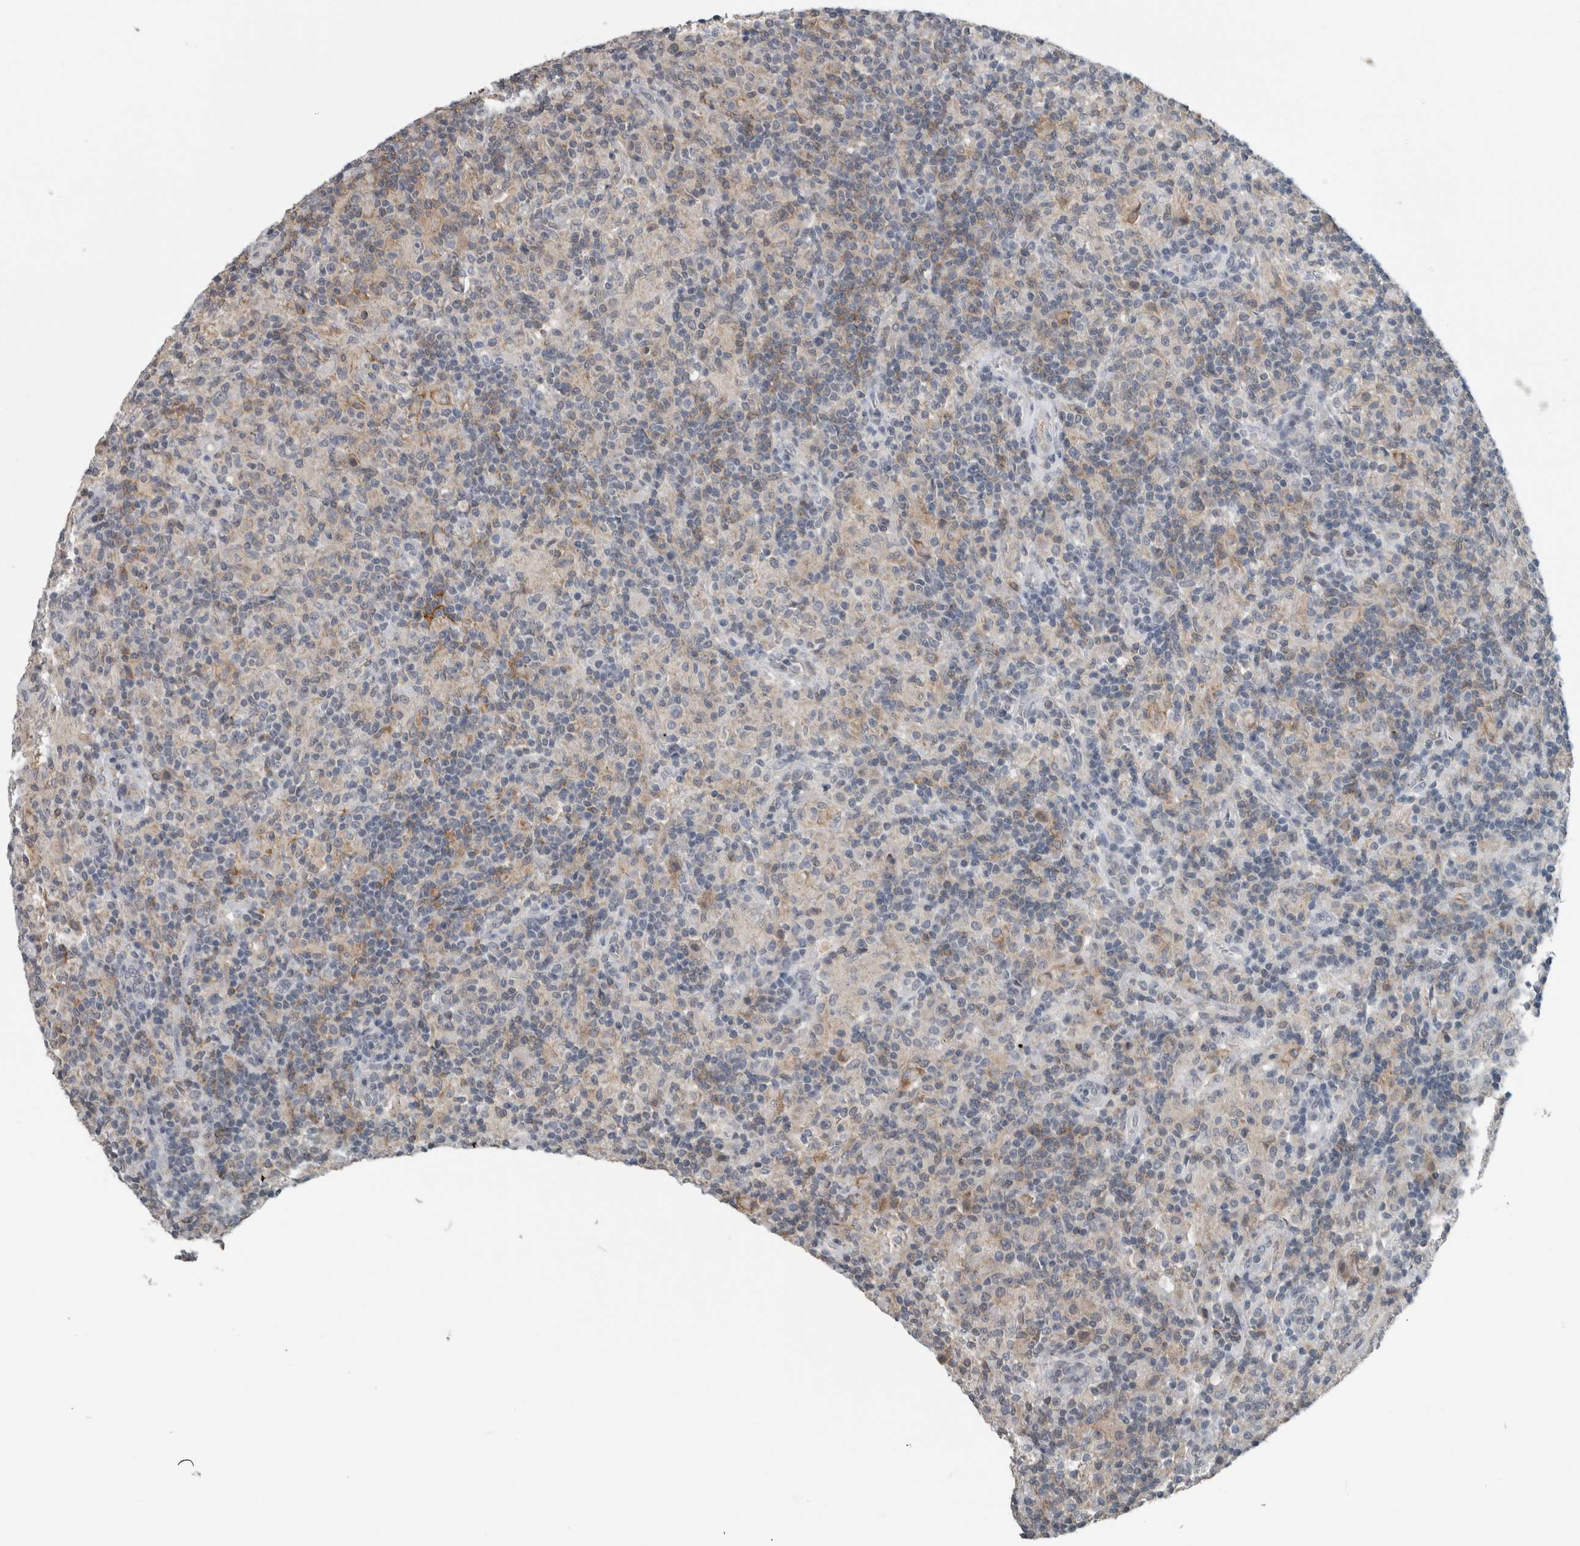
{"staining": {"intensity": "negative", "quantity": "none", "location": "none"}, "tissue": "lymphoma", "cell_type": "Tumor cells", "image_type": "cancer", "snomed": [{"axis": "morphology", "description": "Hodgkin's disease, NOS"}, {"axis": "topography", "description": "Lymph node"}], "caption": "Lymphoma stained for a protein using immunohistochemistry displays no positivity tumor cells.", "gene": "ACSF2", "patient": {"sex": "male", "age": 70}}